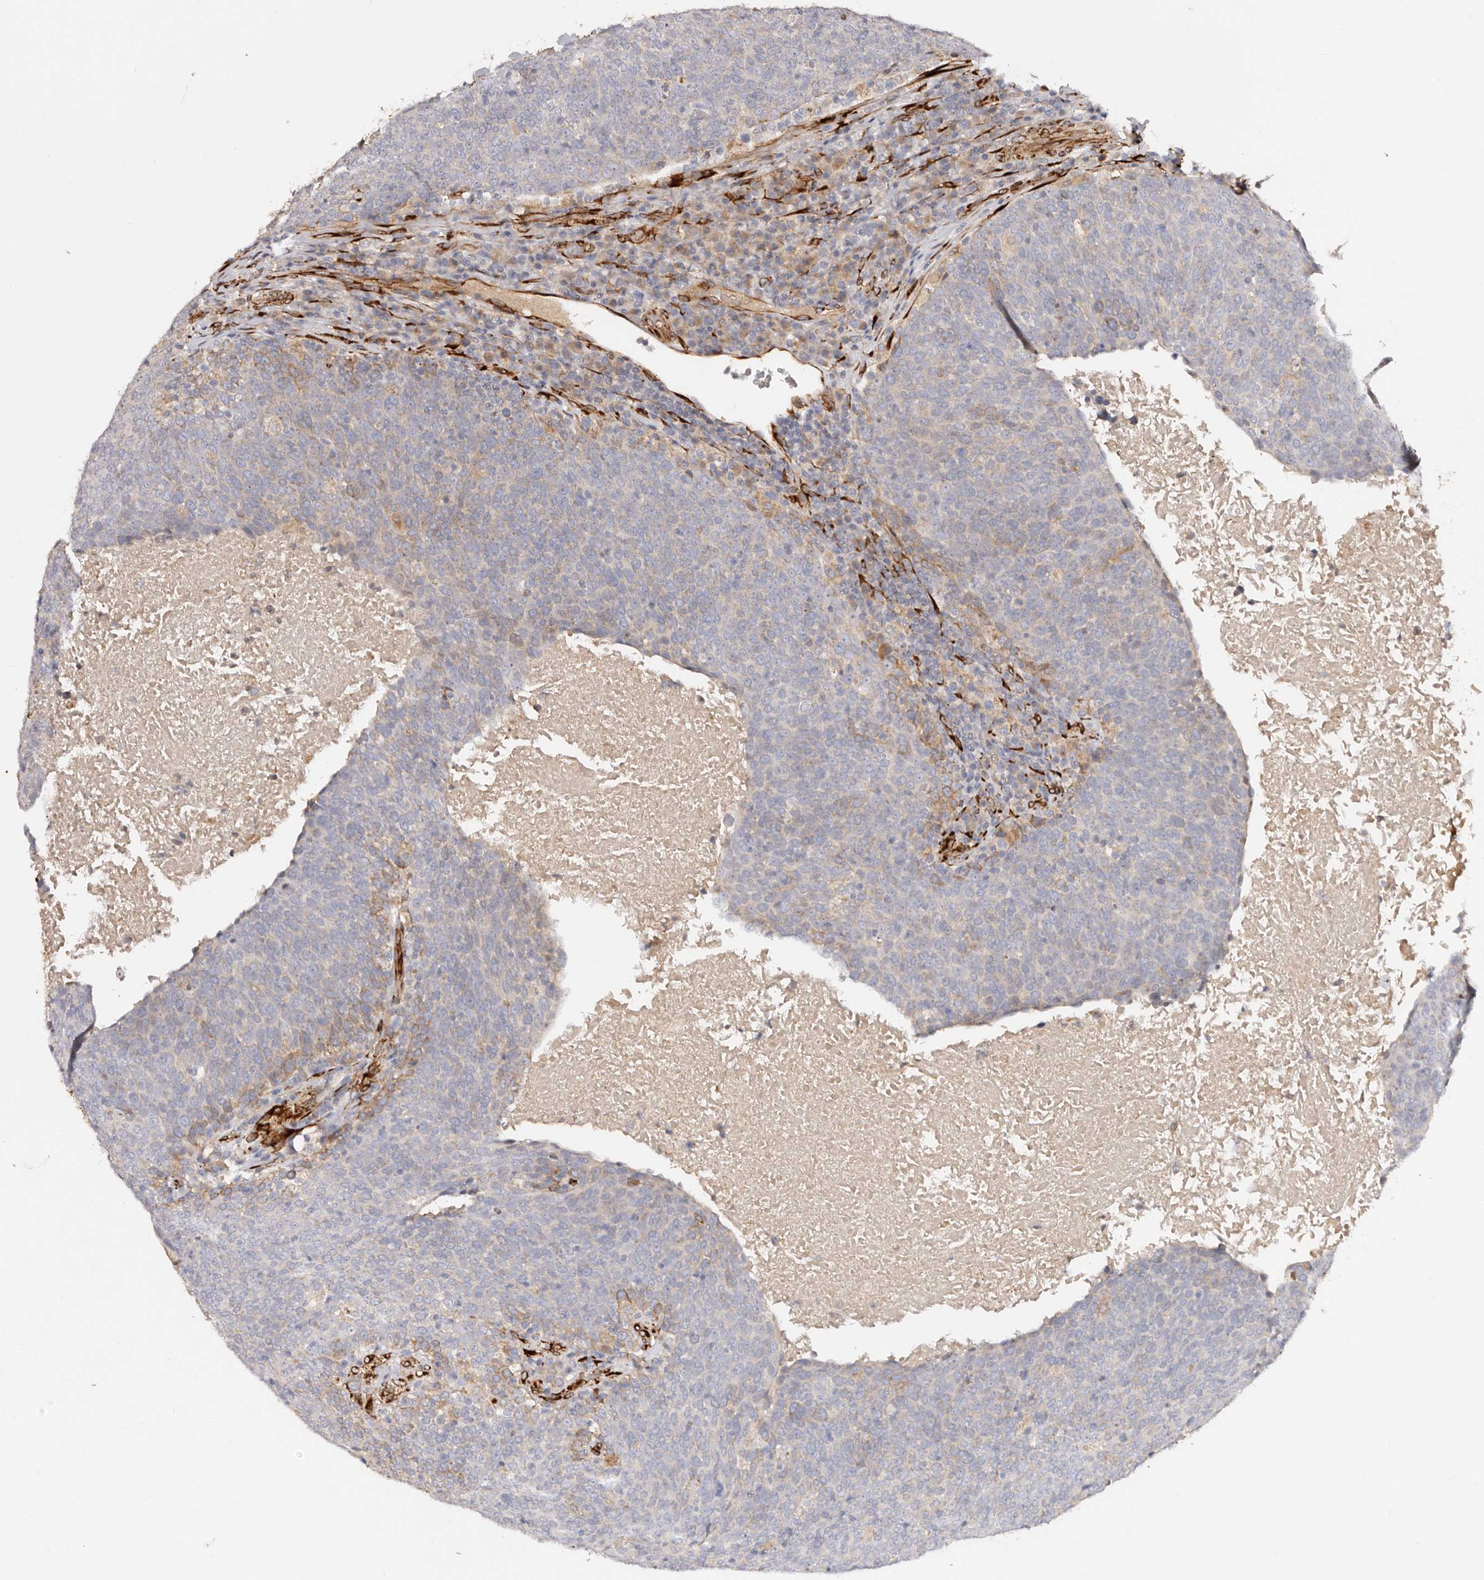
{"staining": {"intensity": "moderate", "quantity": "<25%", "location": "cytoplasmic/membranous"}, "tissue": "head and neck cancer", "cell_type": "Tumor cells", "image_type": "cancer", "snomed": [{"axis": "morphology", "description": "Squamous cell carcinoma, NOS"}, {"axis": "morphology", "description": "Squamous cell carcinoma, metastatic, NOS"}, {"axis": "topography", "description": "Lymph node"}, {"axis": "topography", "description": "Head-Neck"}], "caption": "Protein expression analysis of human metastatic squamous cell carcinoma (head and neck) reveals moderate cytoplasmic/membranous positivity in approximately <25% of tumor cells. (DAB (3,3'-diaminobenzidine) IHC with brightfield microscopy, high magnification).", "gene": "SERPINH1", "patient": {"sex": "male", "age": 62}}